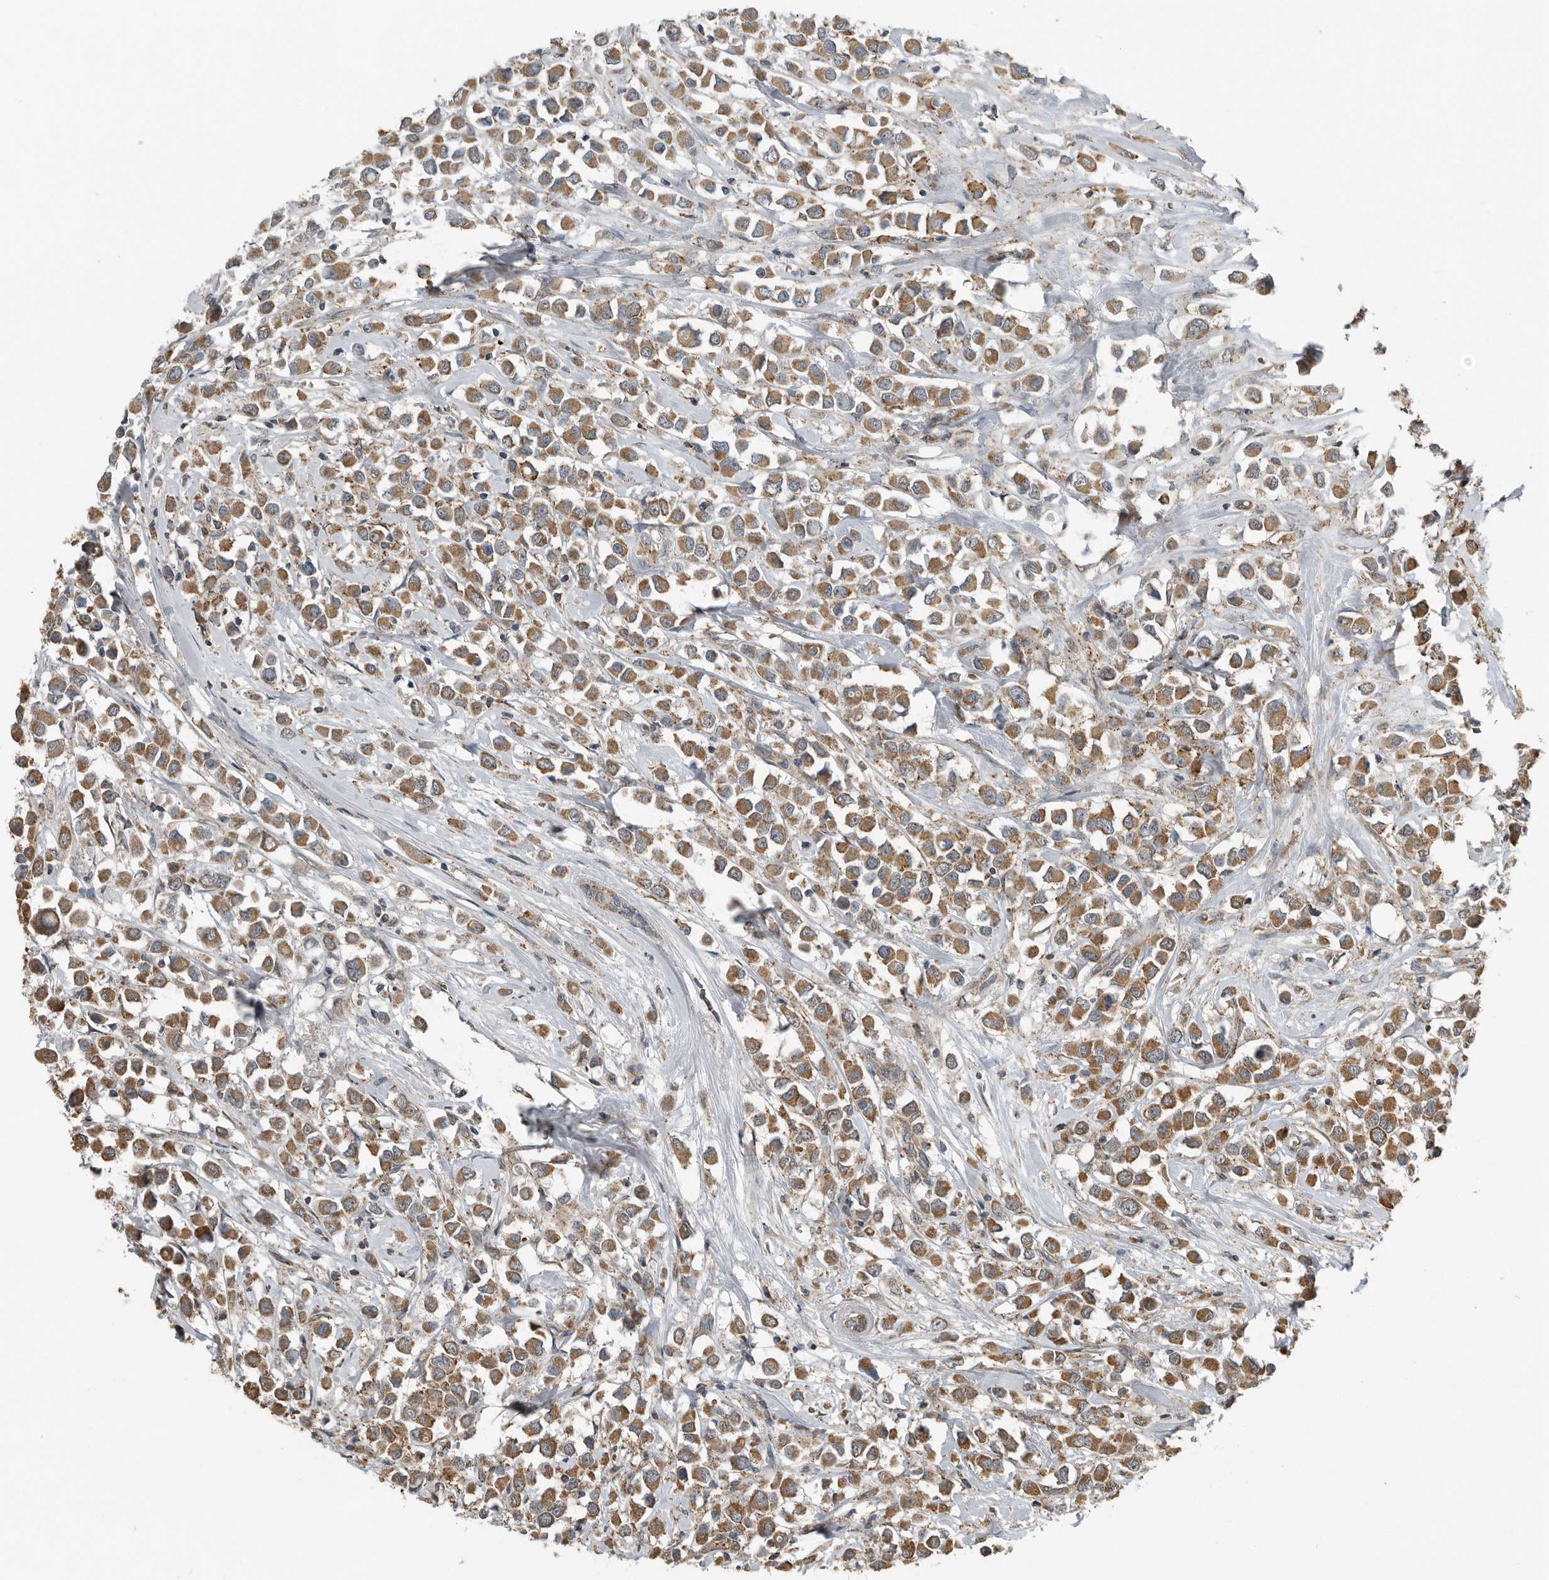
{"staining": {"intensity": "moderate", "quantity": ">75%", "location": "cytoplasmic/membranous"}, "tissue": "breast cancer", "cell_type": "Tumor cells", "image_type": "cancer", "snomed": [{"axis": "morphology", "description": "Duct carcinoma"}, {"axis": "topography", "description": "Breast"}], "caption": "Breast cancer (intraductal carcinoma) stained with a brown dye shows moderate cytoplasmic/membranous positive staining in about >75% of tumor cells.", "gene": "AFAP1", "patient": {"sex": "female", "age": 61}}